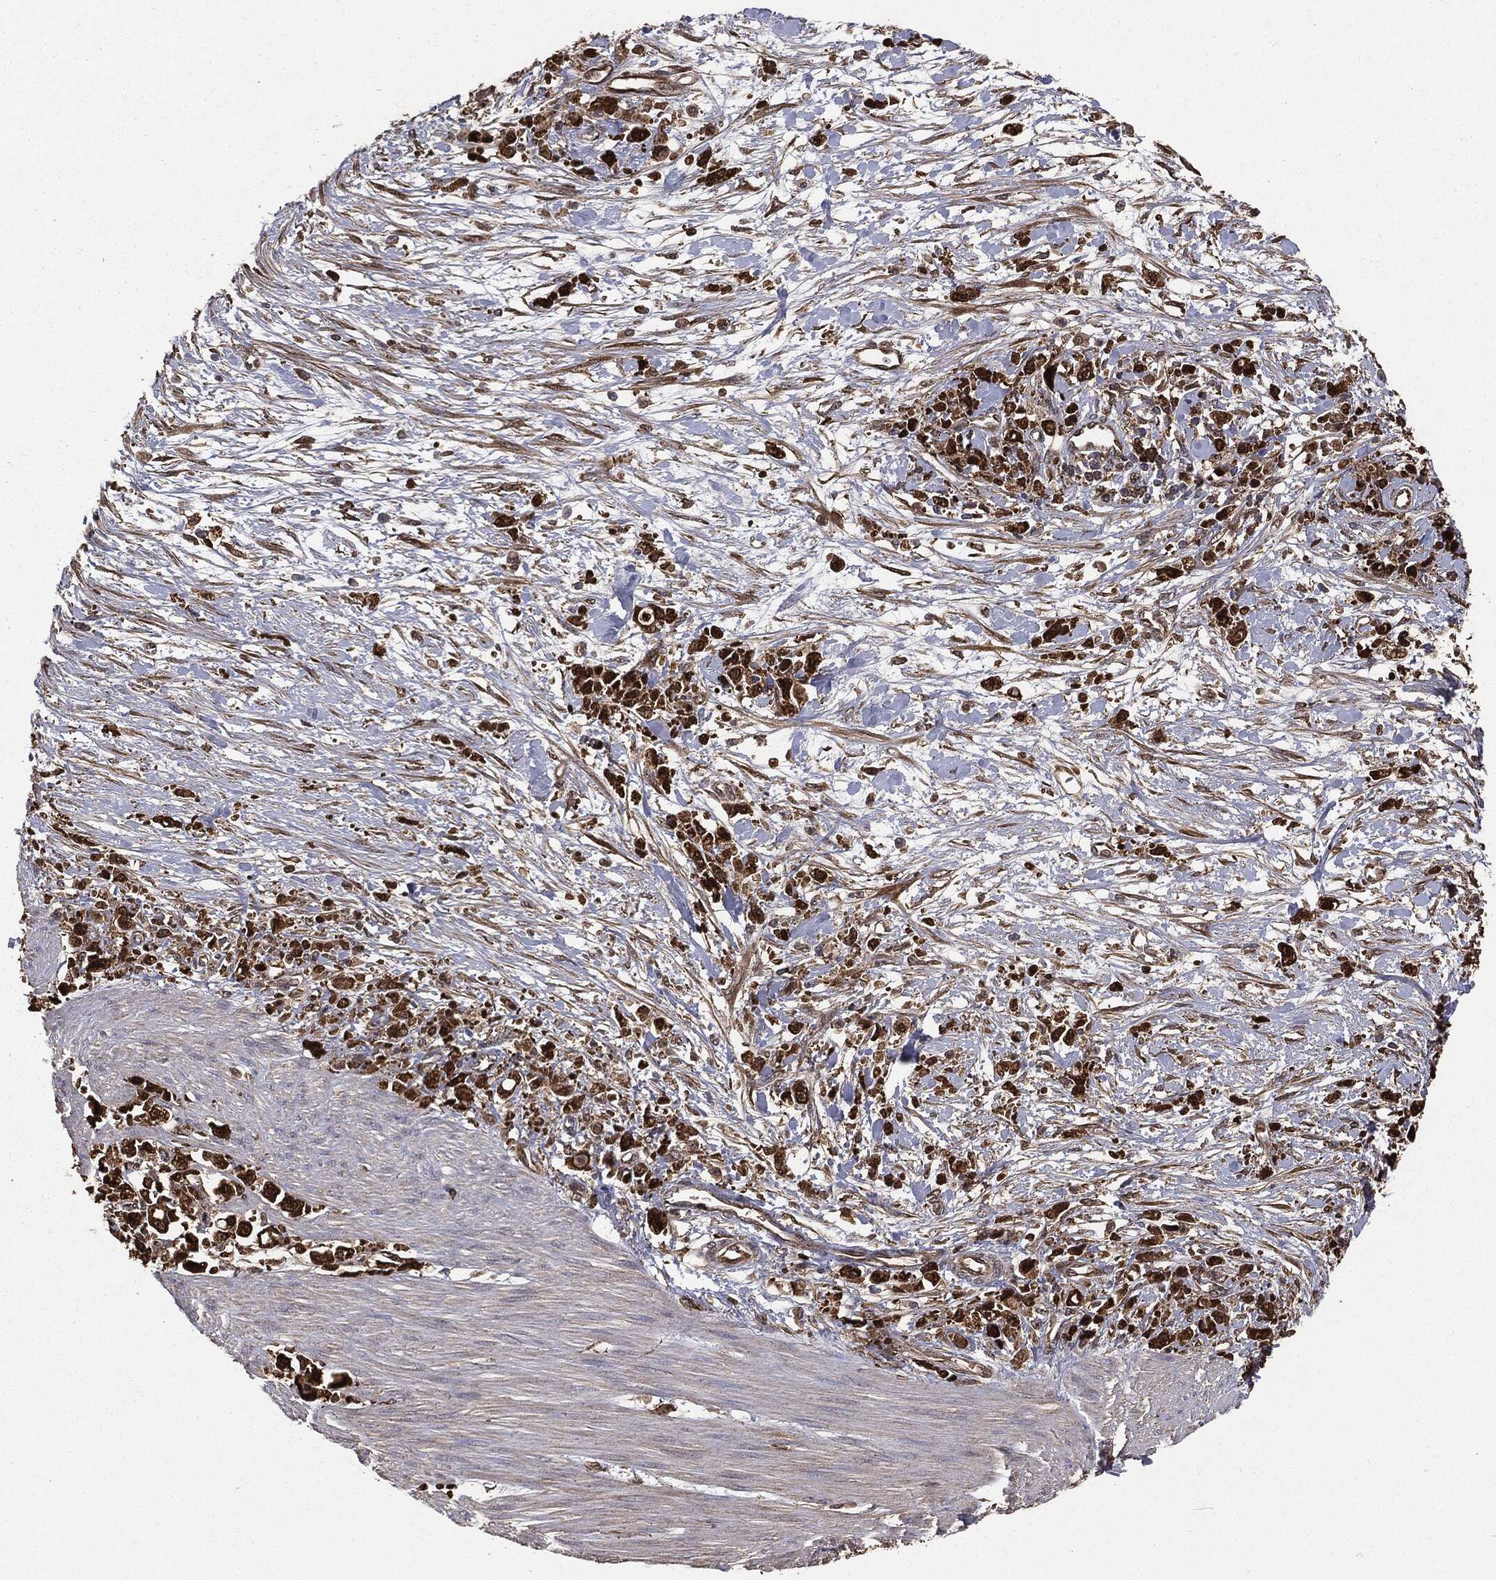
{"staining": {"intensity": "strong", "quantity": ">75%", "location": "cytoplasmic/membranous"}, "tissue": "stomach cancer", "cell_type": "Tumor cells", "image_type": "cancer", "snomed": [{"axis": "morphology", "description": "Adenocarcinoma, NOS"}, {"axis": "topography", "description": "Stomach"}], "caption": "Immunohistochemistry (IHC) (DAB) staining of stomach cancer (adenocarcinoma) displays strong cytoplasmic/membranous protein positivity in about >75% of tumor cells.", "gene": "NME1", "patient": {"sex": "female", "age": 59}}